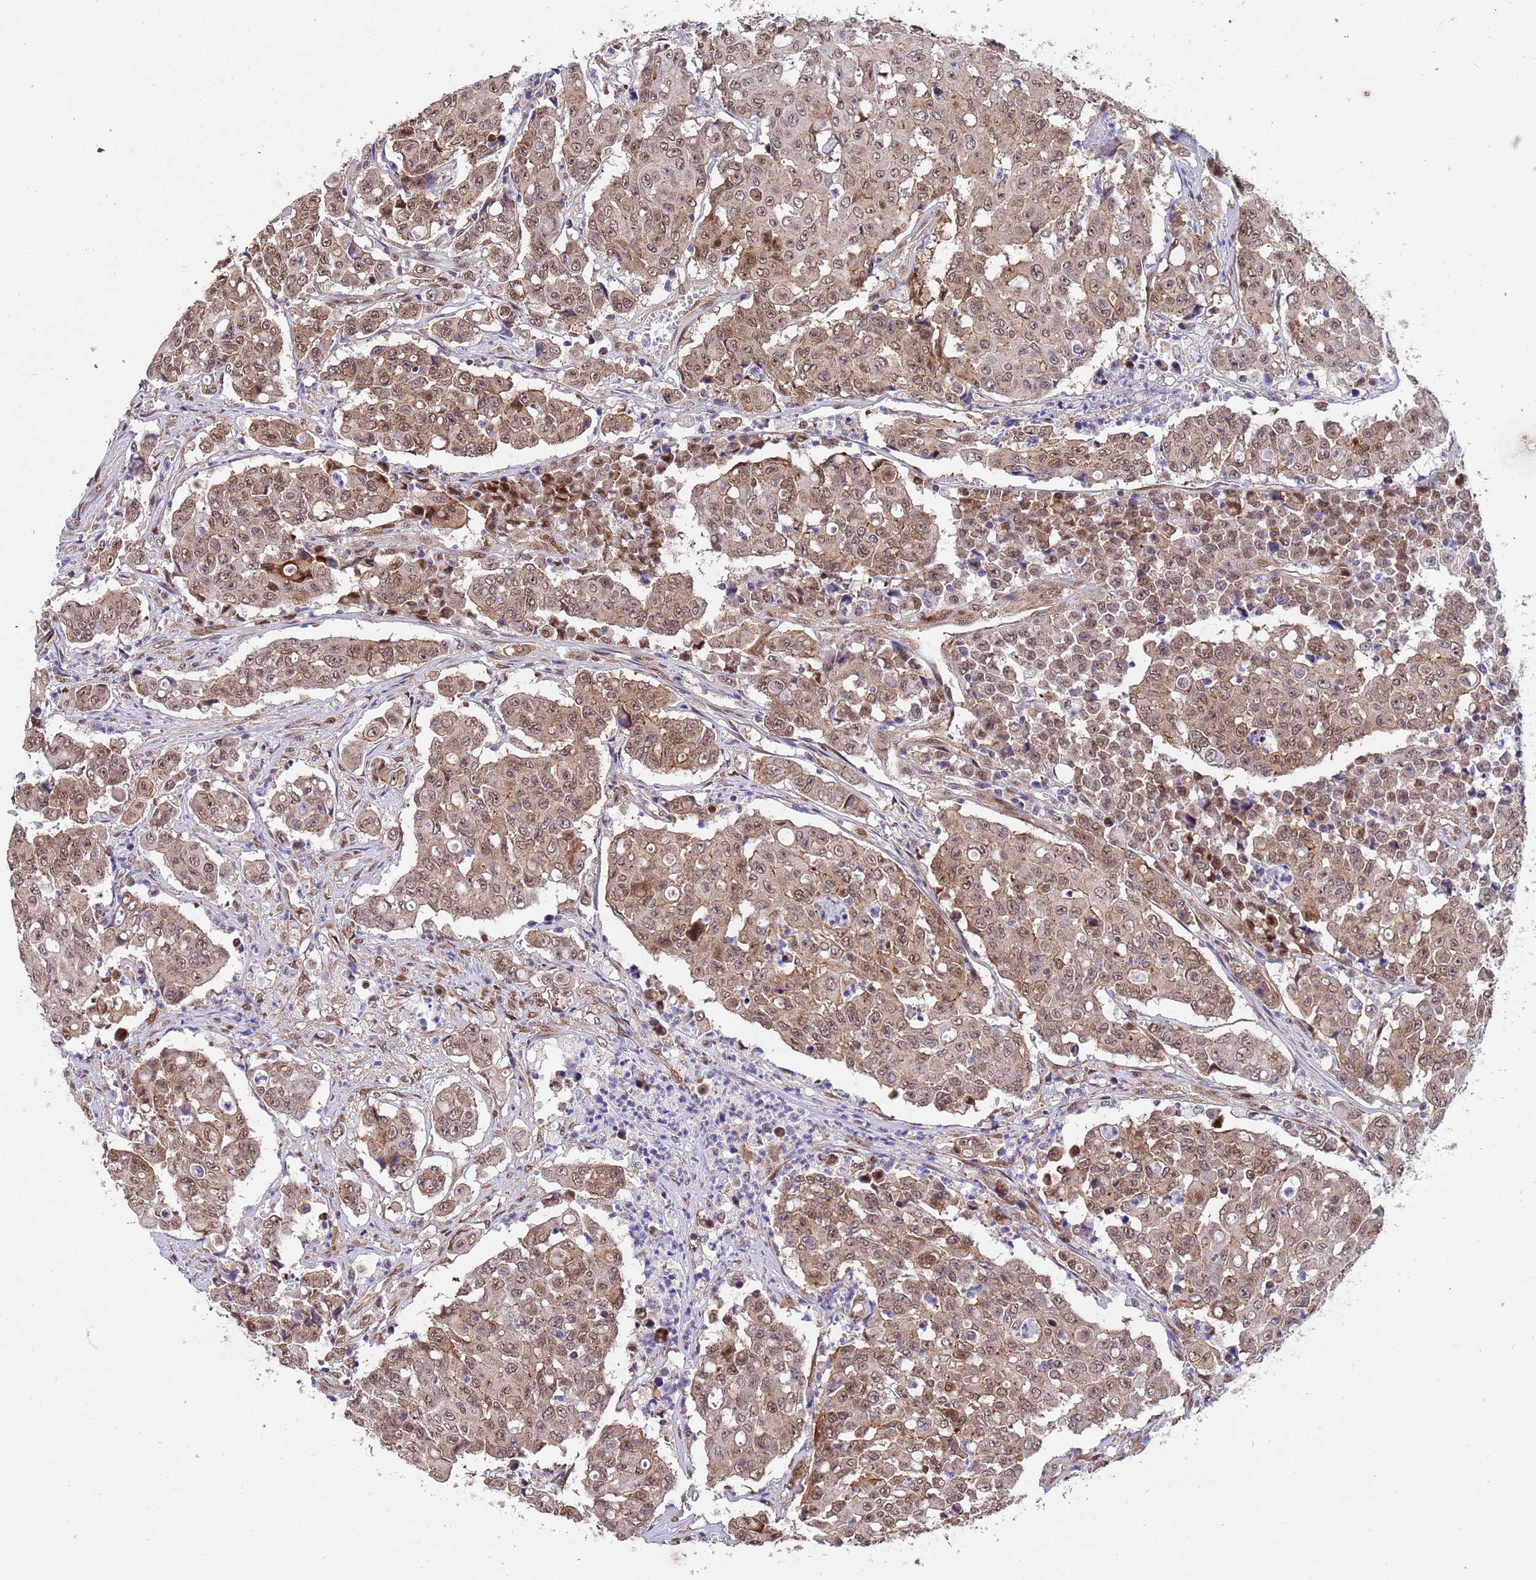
{"staining": {"intensity": "moderate", "quantity": ">75%", "location": "cytoplasmic/membranous,nuclear"}, "tissue": "colorectal cancer", "cell_type": "Tumor cells", "image_type": "cancer", "snomed": [{"axis": "morphology", "description": "Adenocarcinoma, NOS"}, {"axis": "topography", "description": "Colon"}], "caption": "DAB (3,3'-diaminobenzidine) immunohistochemical staining of human colorectal cancer exhibits moderate cytoplasmic/membranous and nuclear protein positivity in approximately >75% of tumor cells. The protein is shown in brown color, while the nuclei are stained blue.", "gene": "TRIP6", "patient": {"sex": "male", "age": 51}}